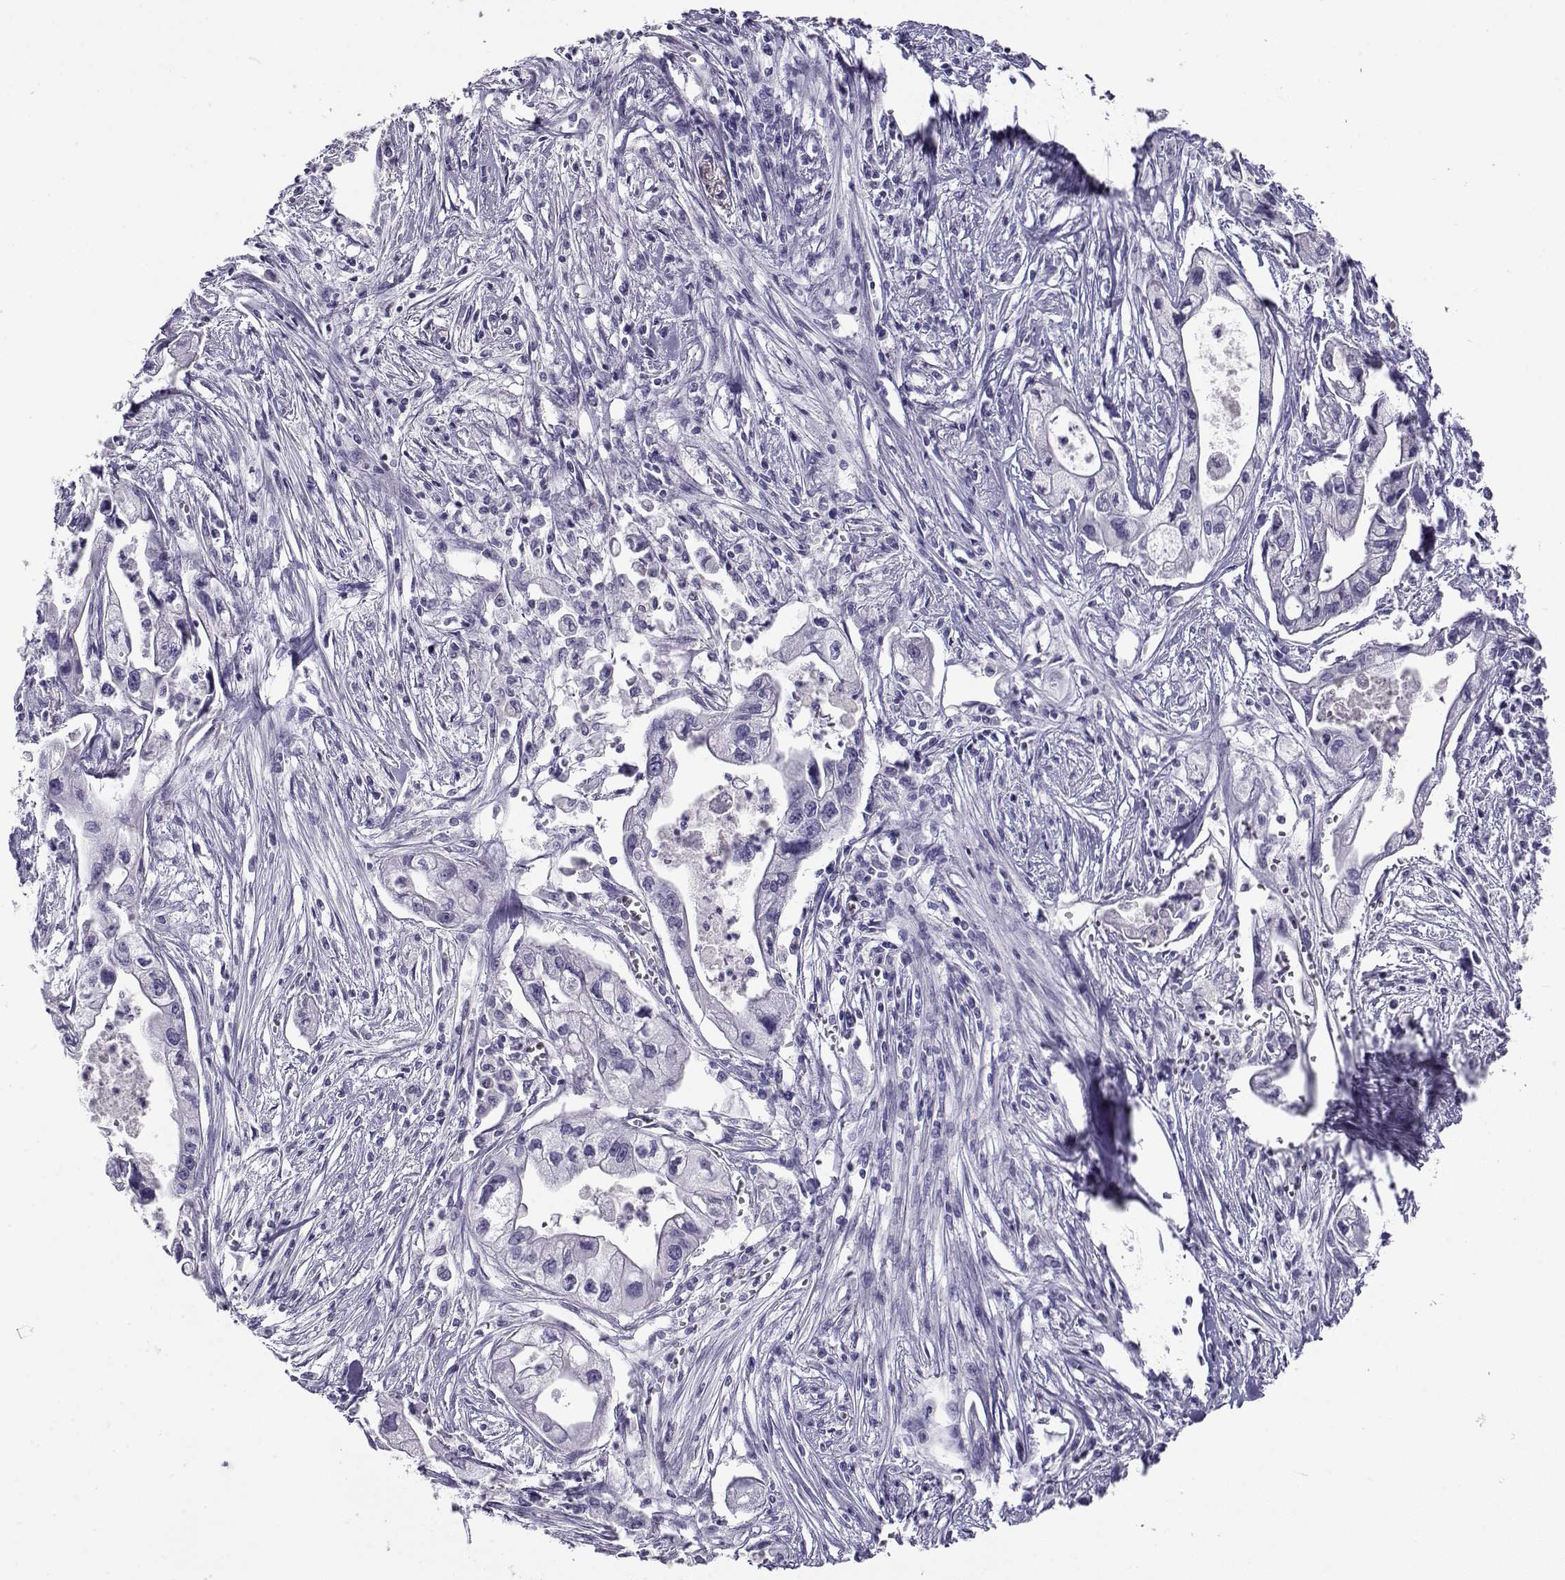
{"staining": {"intensity": "negative", "quantity": "none", "location": "none"}, "tissue": "pancreatic cancer", "cell_type": "Tumor cells", "image_type": "cancer", "snomed": [{"axis": "morphology", "description": "Adenocarcinoma, NOS"}, {"axis": "topography", "description": "Pancreas"}], "caption": "Tumor cells show no significant protein positivity in pancreatic cancer. (Stains: DAB (3,3'-diaminobenzidine) IHC with hematoxylin counter stain, Microscopy: brightfield microscopy at high magnification).", "gene": "CABS1", "patient": {"sex": "male", "age": 70}}